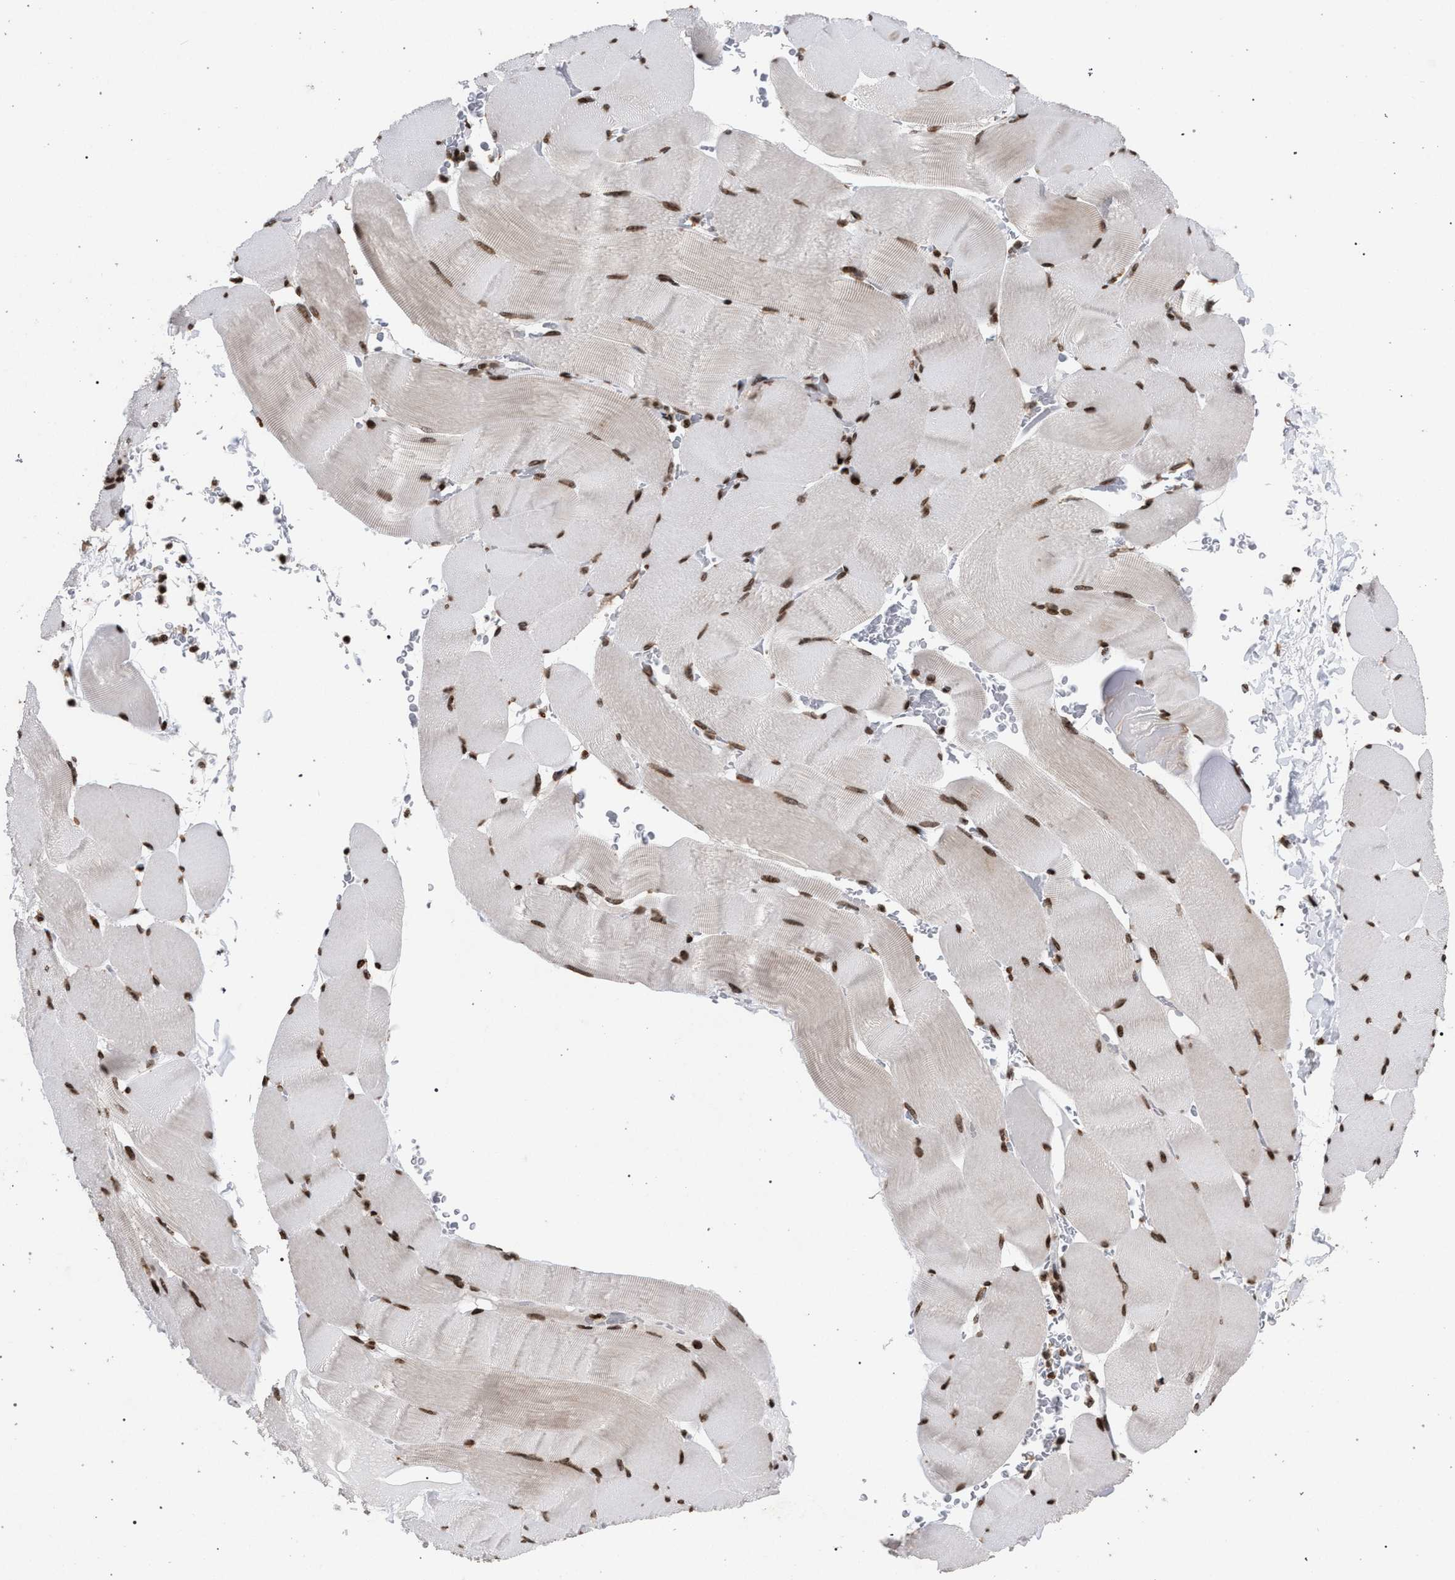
{"staining": {"intensity": "moderate", "quantity": ">75%", "location": "nuclear"}, "tissue": "skeletal muscle", "cell_type": "Myocytes", "image_type": "normal", "snomed": [{"axis": "morphology", "description": "Normal tissue, NOS"}, {"axis": "topography", "description": "Skeletal muscle"}], "caption": "Myocytes demonstrate medium levels of moderate nuclear staining in about >75% of cells in normal human skeletal muscle. (Brightfield microscopy of DAB IHC at high magnification).", "gene": "FOXD3", "patient": {"sex": "male", "age": 62}}